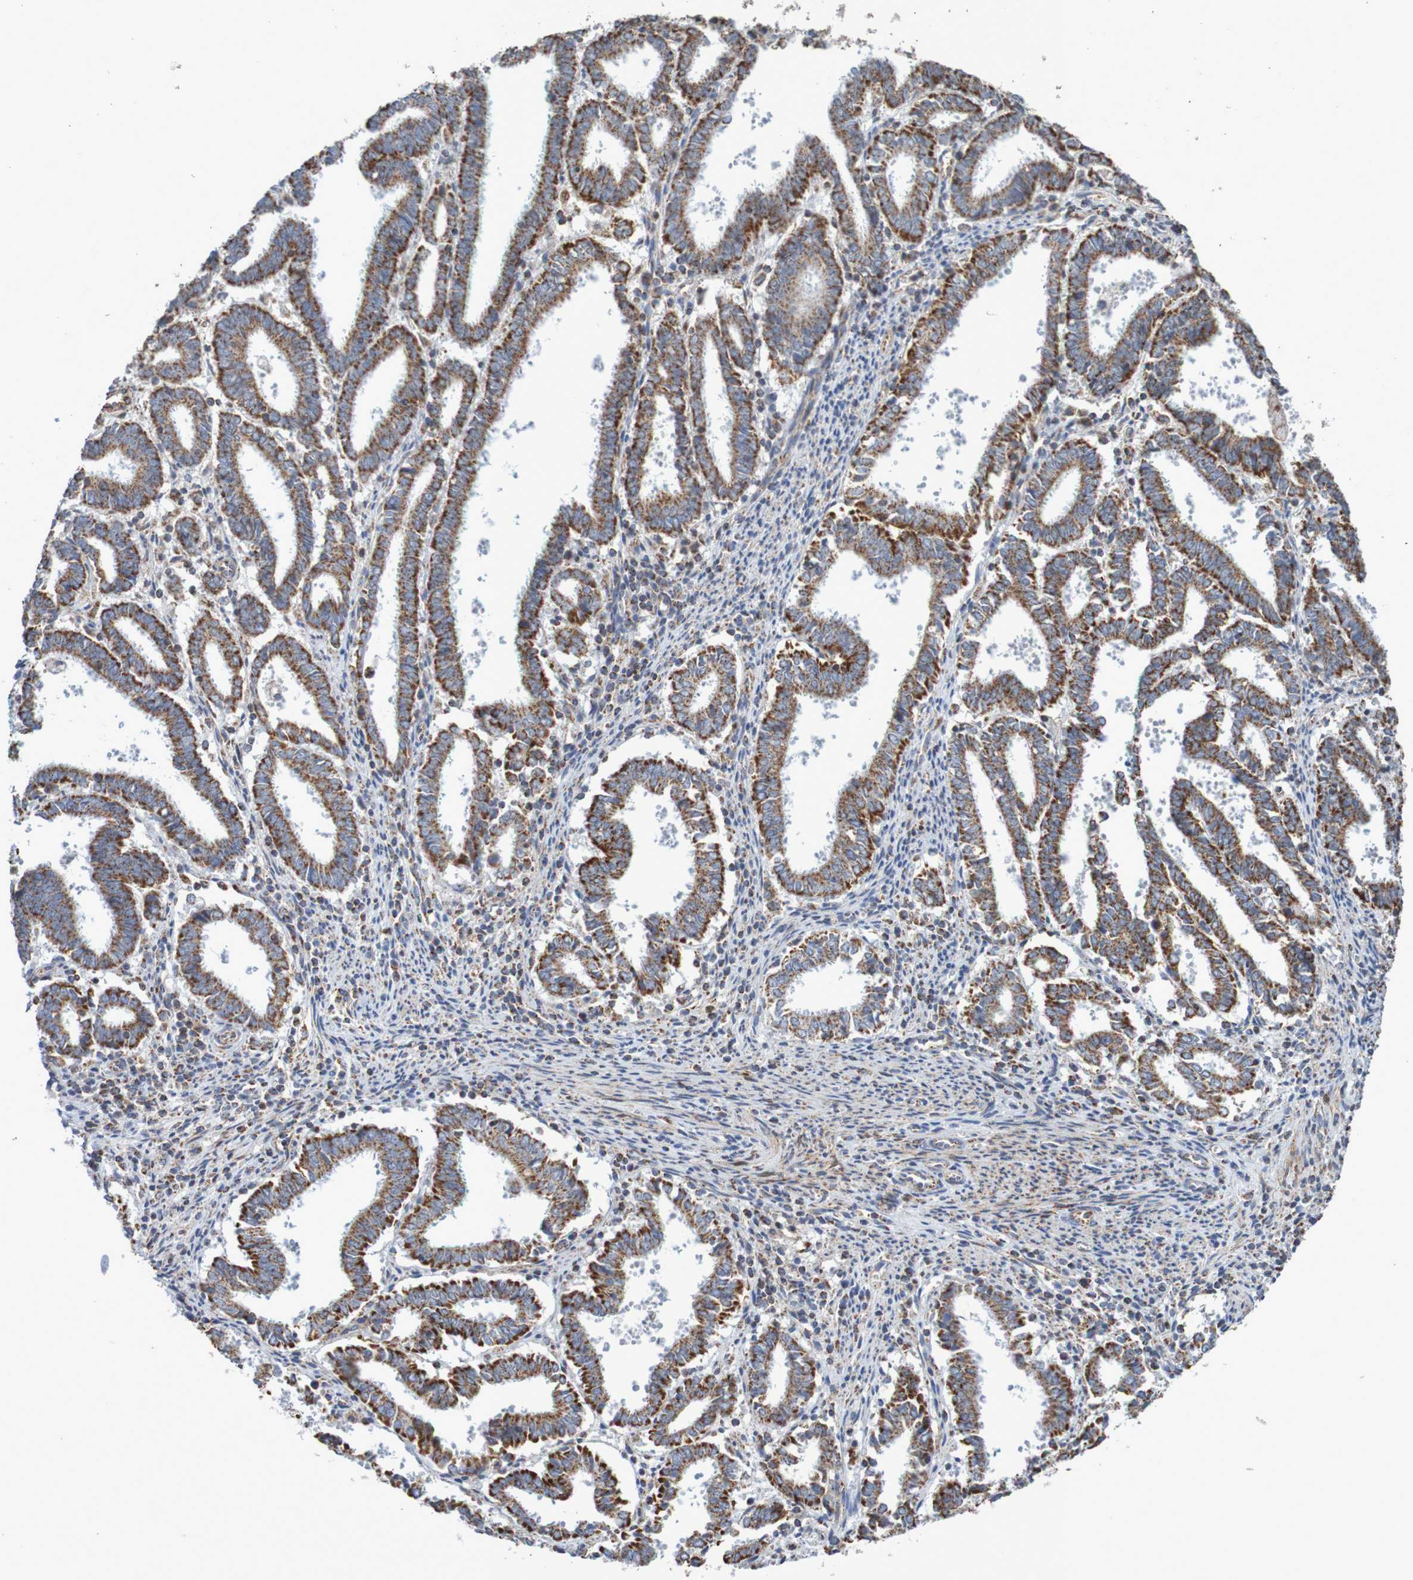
{"staining": {"intensity": "strong", "quantity": ">75%", "location": "cytoplasmic/membranous"}, "tissue": "endometrial cancer", "cell_type": "Tumor cells", "image_type": "cancer", "snomed": [{"axis": "morphology", "description": "Adenocarcinoma, NOS"}, {"axis": "topography", "description": "Uterus"}], "caption": "A micrograph of human endometrial adenocarcinoma stained for a protein exhibits strong cytoplasmic/membranous brown staining in tumor cells. The staining was performed using DAB (3,3'-diaminobenzidine) to visualize the protein expression in brown, while the nuclei were stained in blue with hematoxylin (Magnification: 20x).", "gene": "MMEL1", "patient": {"sex": "female", "age": 83}}